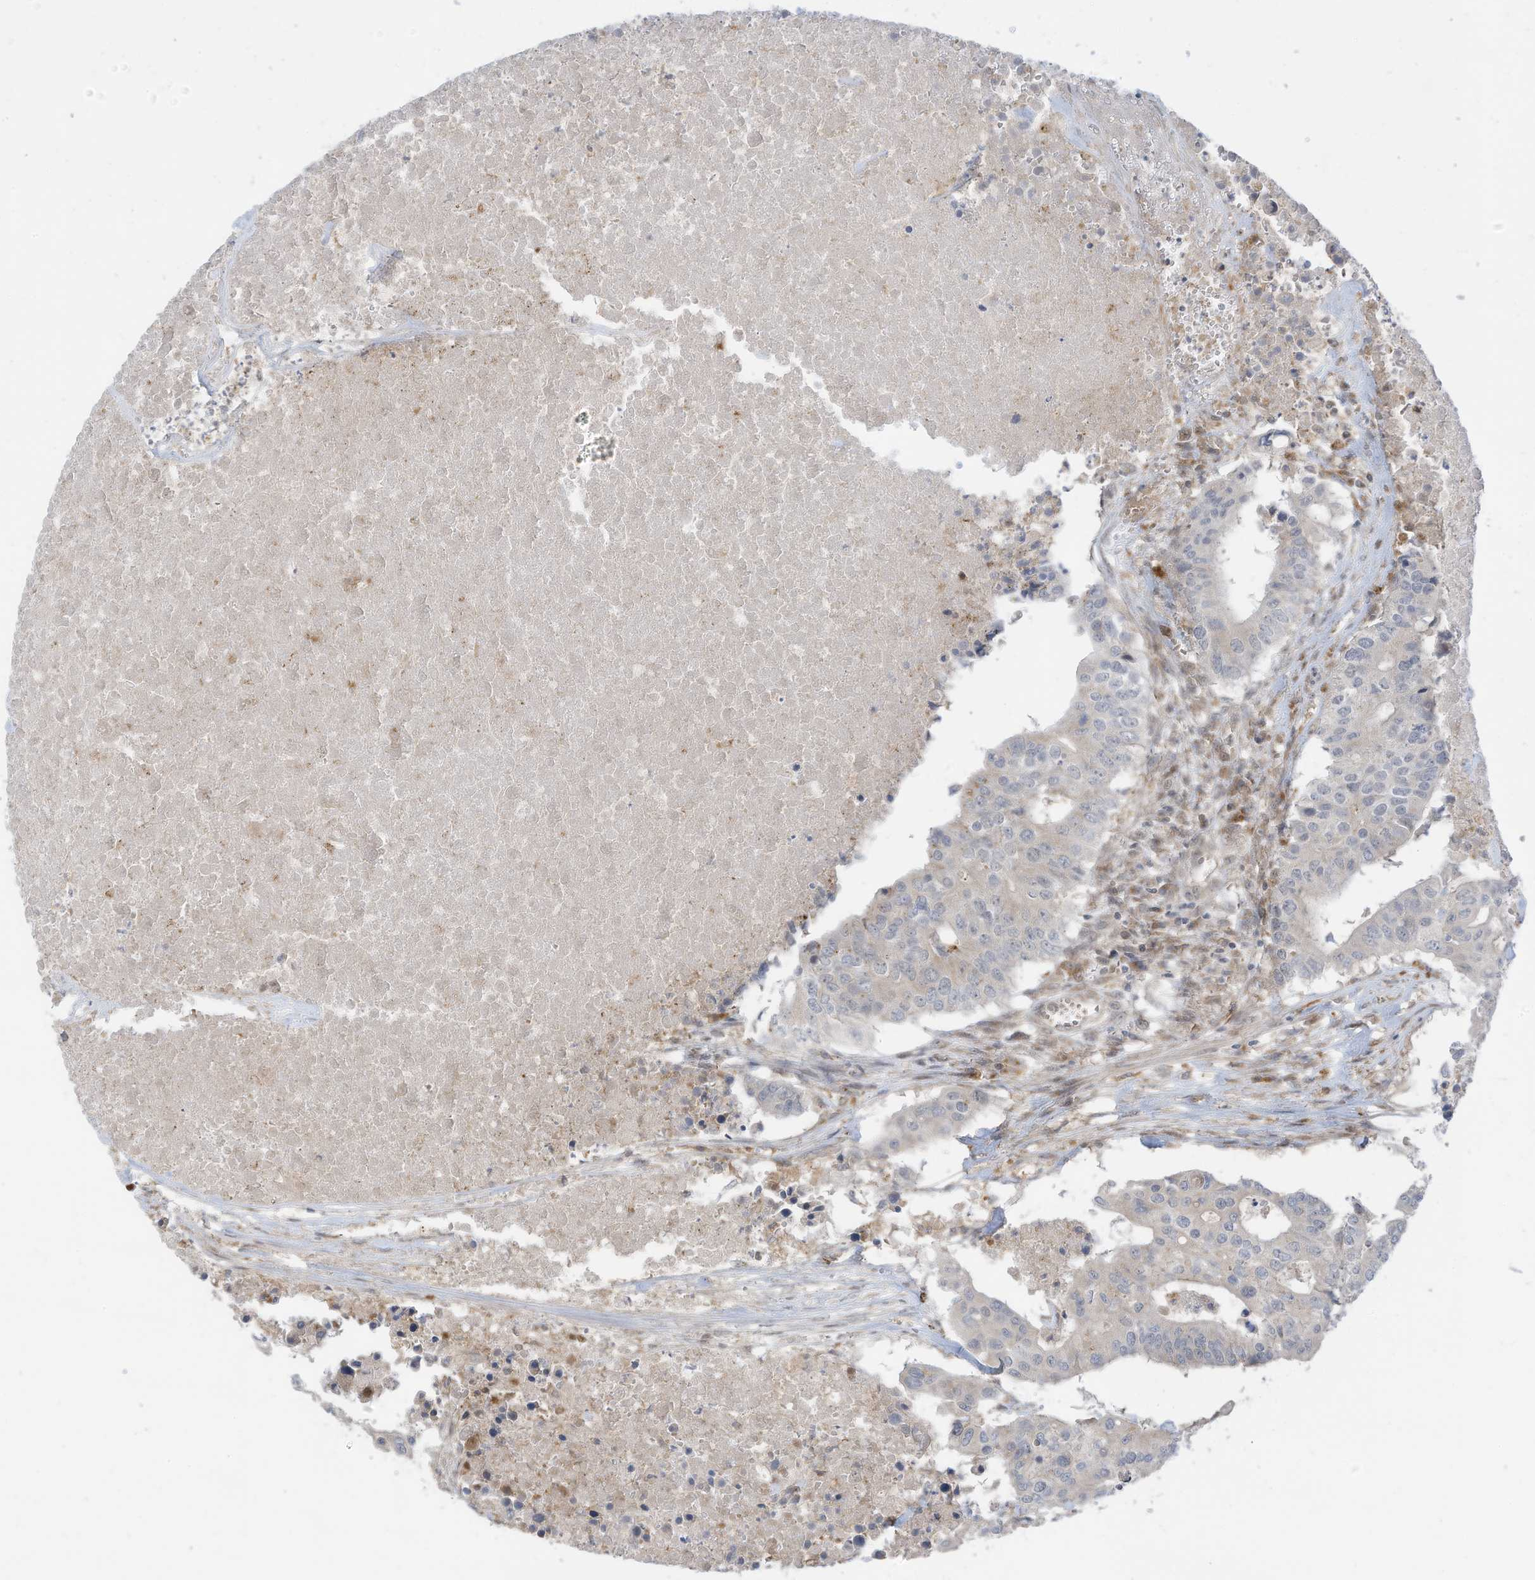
{"staining": {"intensity": "negative", "quantity": "none", "location": "none"}, "tissue": "colorectal cancer", "cell_type": "Tumor cells", "image_type": "cancer", "snomed": [{"axis": "morphology", "description": "Adenocarcinoma, NOS"}, {"axis": "topography", "description": "Colon"}], "caption": "Human colorectal cancer stained for a protein using IHC demonstrates no staining in tumor cells.", "gene": "DZIP3", "patient": {"sex": "male", "age": 77}}